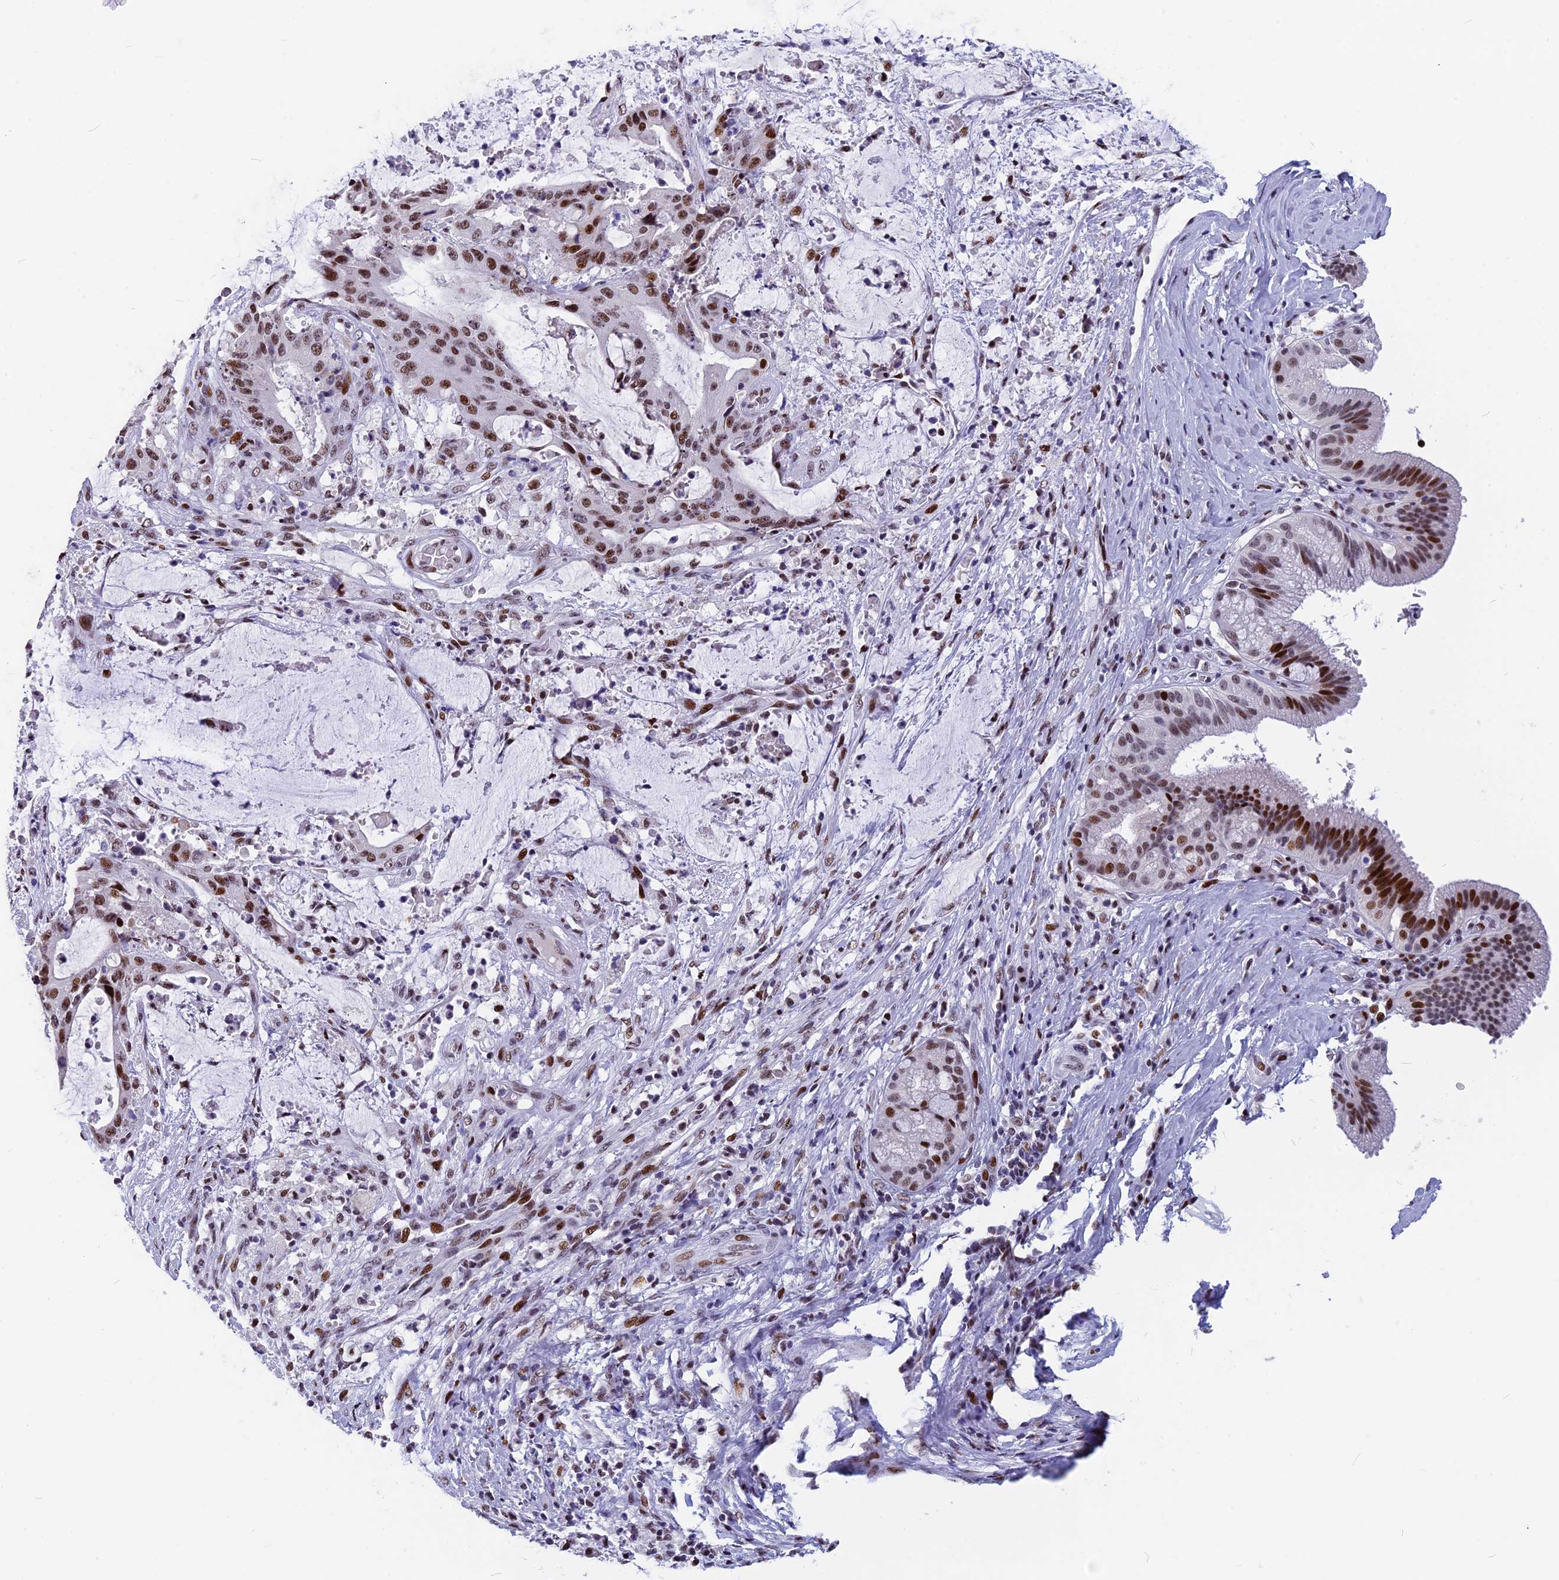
{"staining": {"intensity": "moderate", "quantity": ">75%", "location": "nuclear"}, "tissue": "liver cancer", "cell_type": "Tumor cells", "image_type": "cancer", "snomed": [{"axis": "morphology", "description": "Normal tissue, NOS"}, {"axis": "morphology", "description": "Cholangiocarcinoma"}, {"axis": "topography", "description": "Liver"}, {"axis": "topography", "description": "Peripheral nerve tissue"}], "caption": "This histopathology image reveals cholangiocarcinoma (liver) stained with immunohistochemistry to label a protein in brown. The nuclear of tumor cells show moderate positivity for the protein. Nuclei are counter-stained blue.", "gene": "NSA2", "patient": {"sex": "female", "age": 73}}